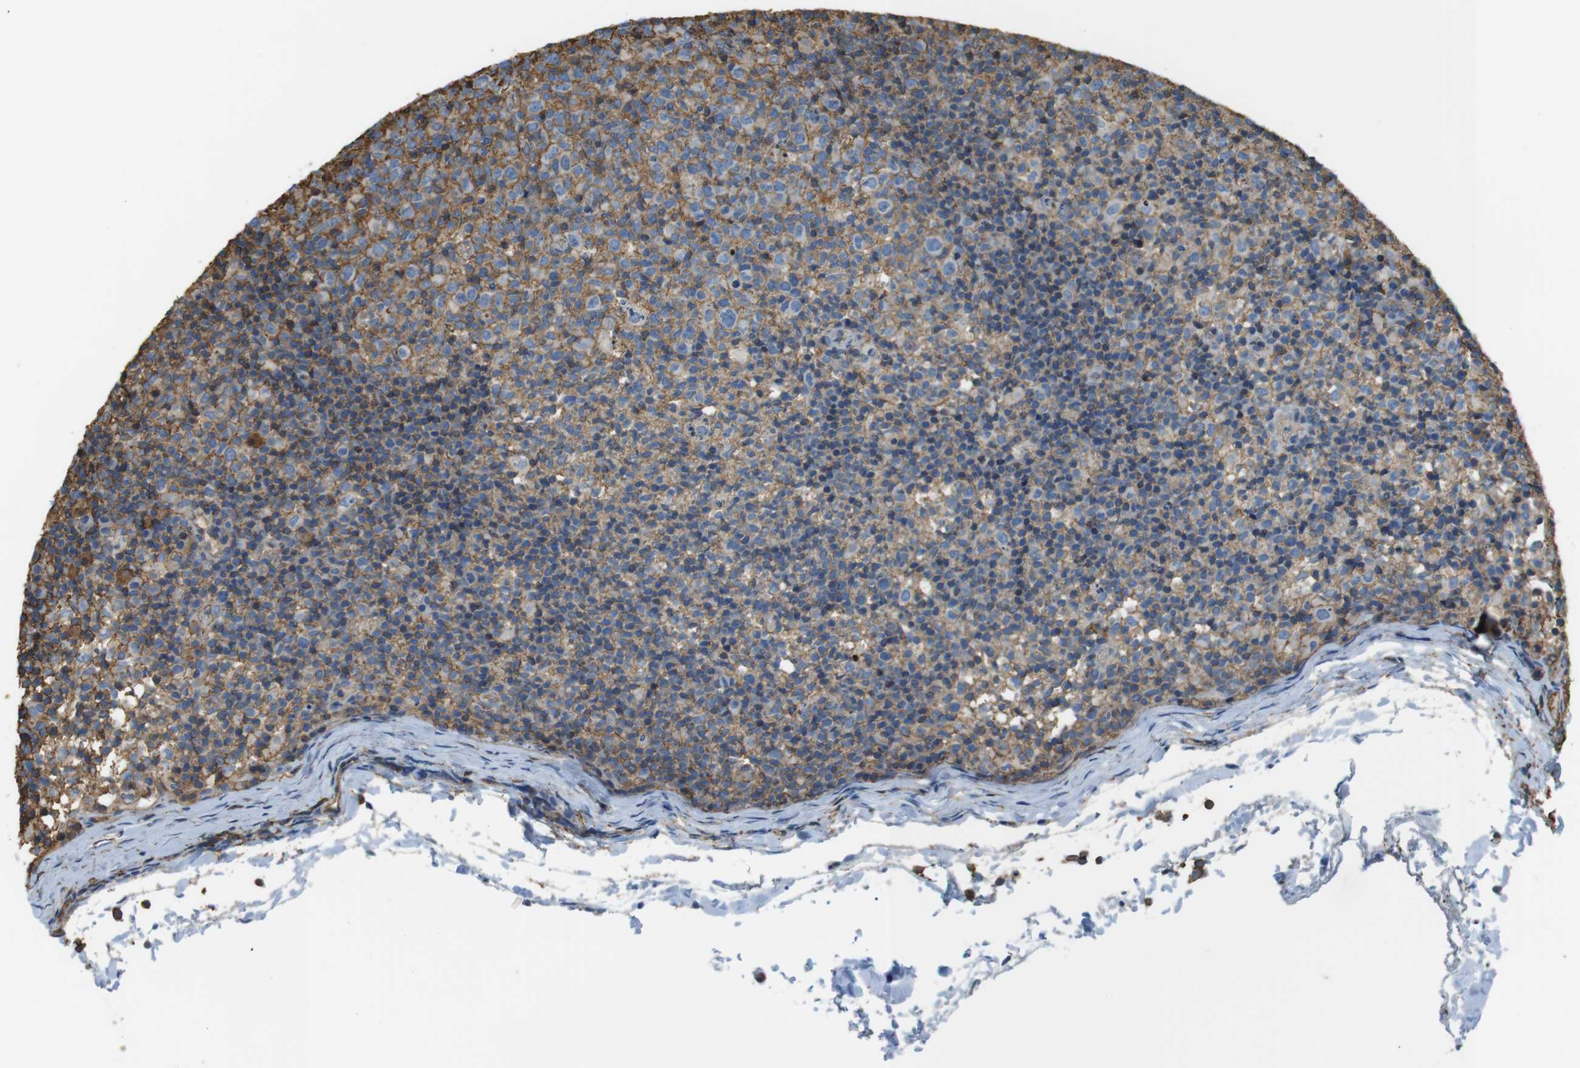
{"staining": {"intensity": "moderate", "quantity": ">75%", "location": "cytoplasmic/membranous"}, "tissue": "lymph node", "cell_type": "Germinal center cells", "image_type": "normal", "snomed": [{"axis": "morphology", "description": "Normal tissue, NOS"}, {"axis": "morphology", "description": "Inflammation, NOS"}, {"axis": "topography", "description": "Lymph node"}], "caption": "Immunohistochemical staining of benign human lymph node exhibits >75% levels of moderate cytoplasmic/membranous protein staining in approximately >75% of germinal center cells. (DAB IHC, brown staining for protein, blue staining for nuclei).", "gene": "FCAR", "patient": {"sex": "male", "age": 55}}